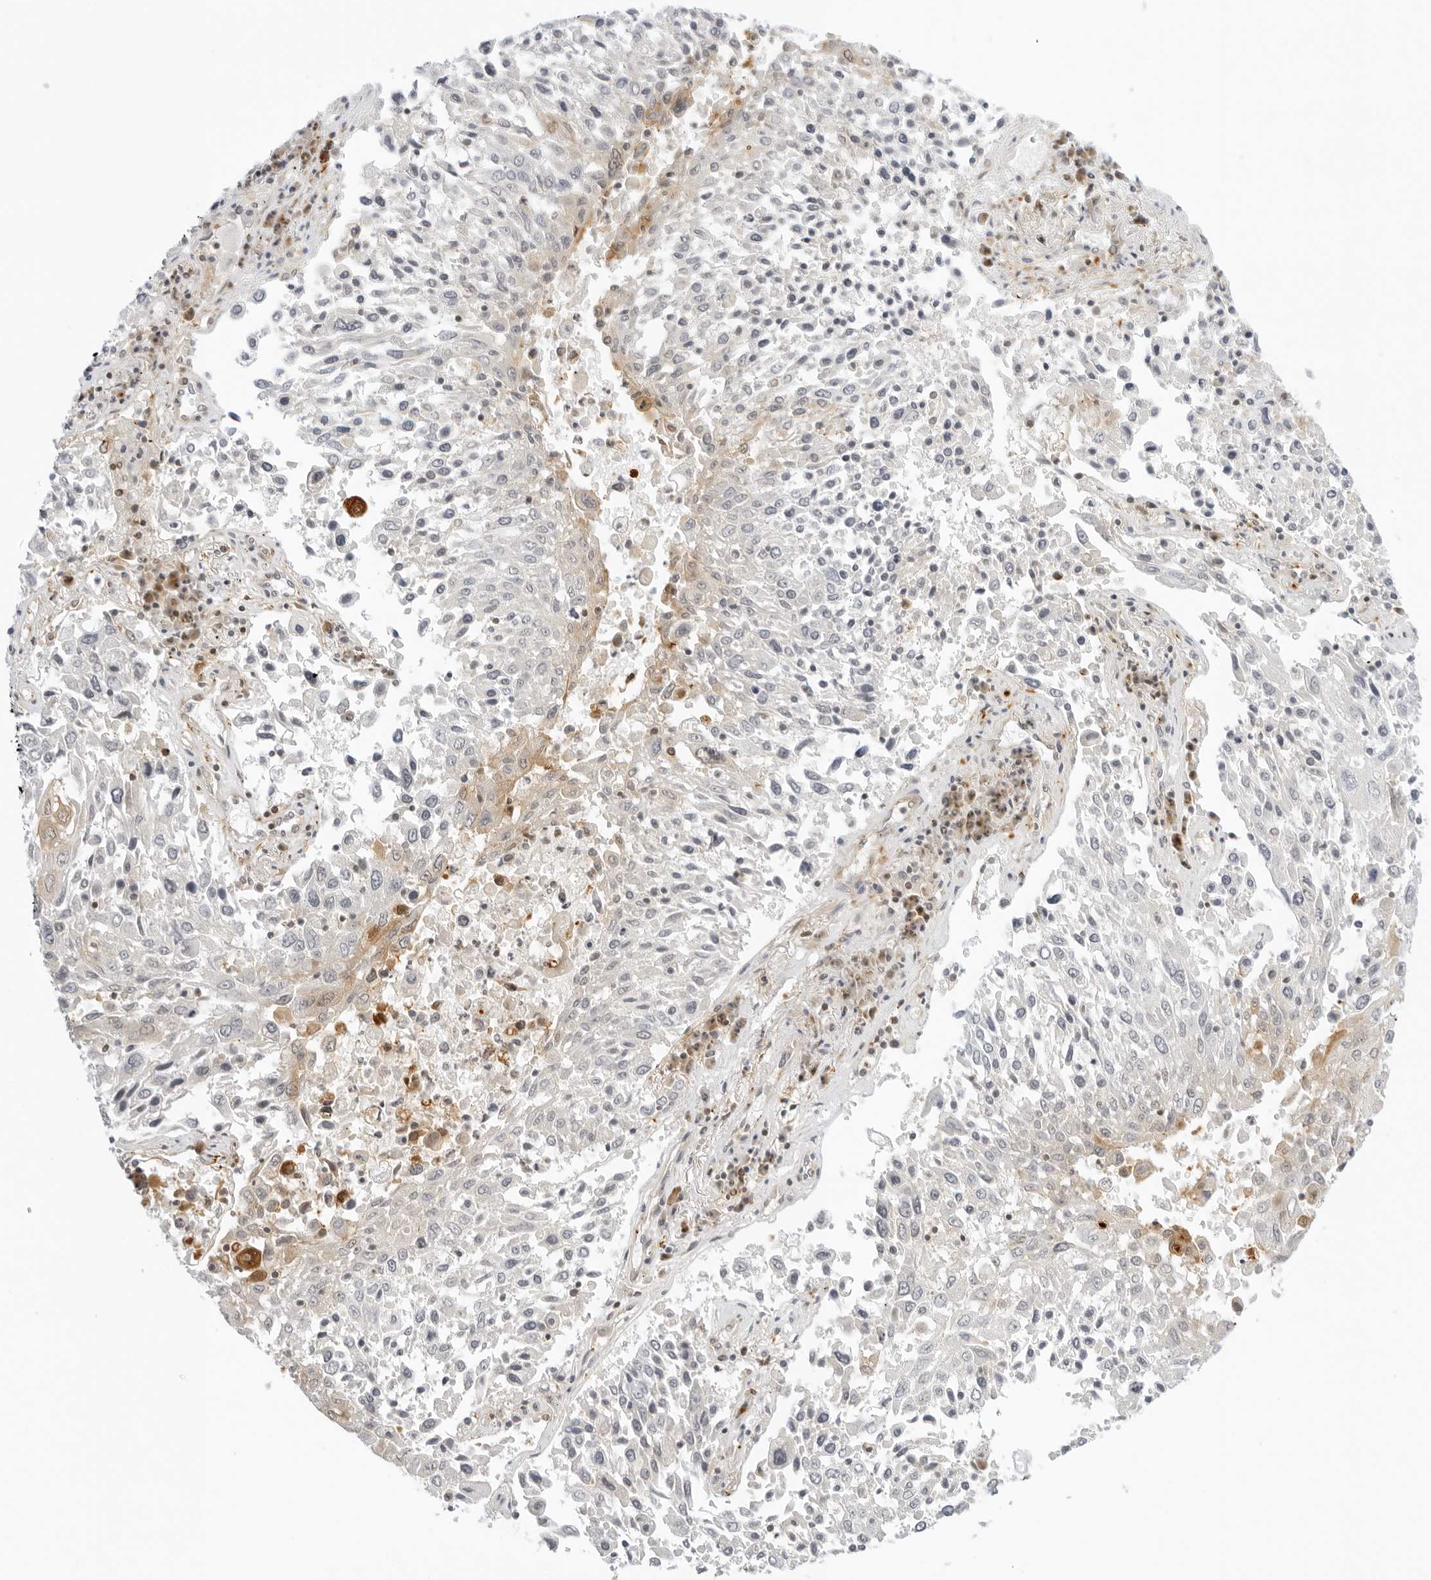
{"staining": {"intensity": "moderate", "quantity": "<25%", "location": "cytoplasmic/membranous"}, "tissue": "lung cancer", "cell_type": "Tumor cells", "image_type": "cancer", "snomed": [{"axis": "morphology", "description": "Squamous cell carcinoma, NOS"}, {"axis": "topography", "description": "Lung"}], "caption": "IHC (DAB) staining of lung cancer (squamous cell carcinoma) exhibits moderate cytoplasmic/membranous protein staining in about <25% of tumor cells.", "gene": "OSCP1", "patient": {"sex": "male", "age": 65}}